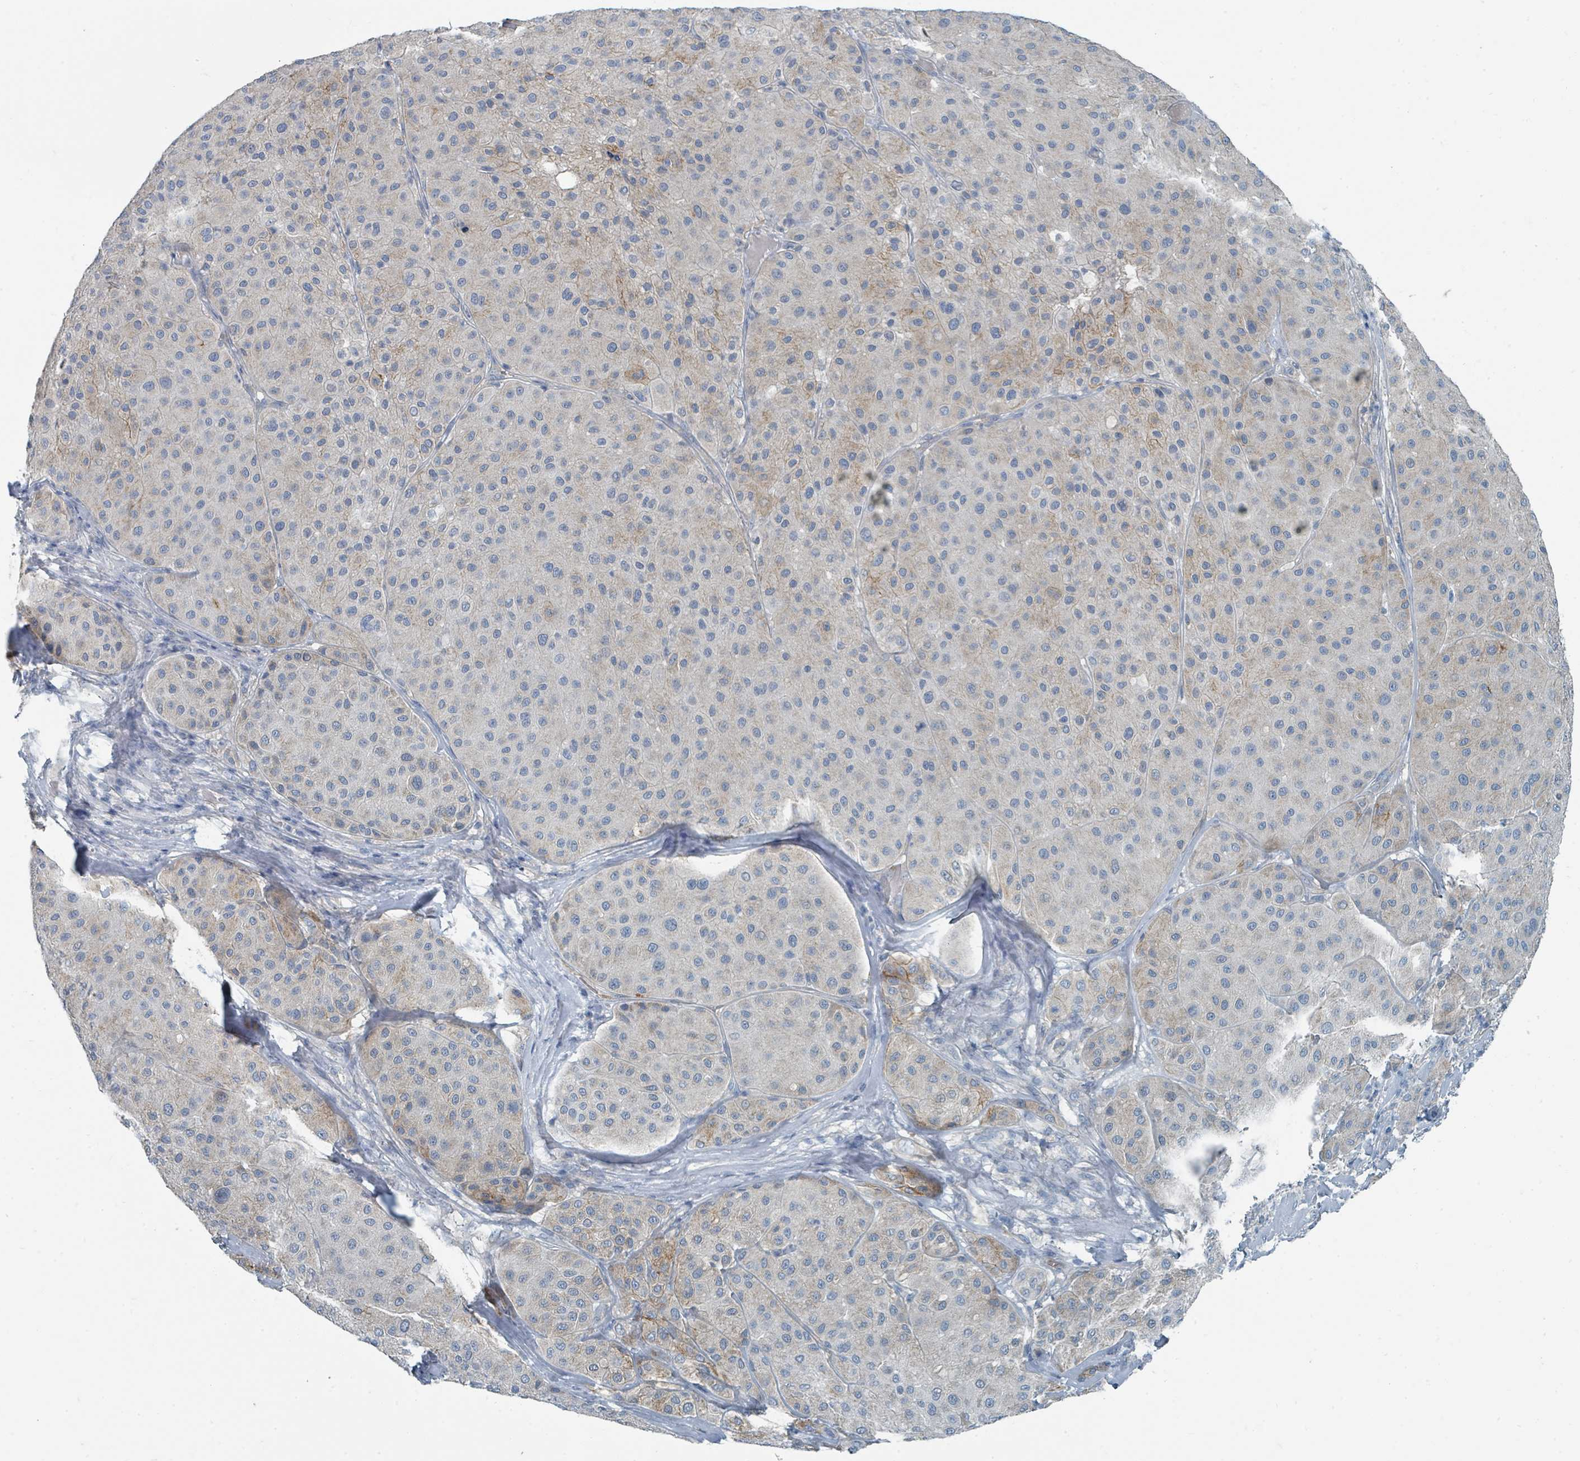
{"staining": {"intensity": "moderate", "quantity": "<25%", "location": "cytoplasmic/membranous"}, "tissue": "melanoma", "cell_type": "Tumor cells", "image_type": "cancer", "snomed": [{"axis": "morphology", "description": "Malignant melanoma, Metastatic site"}, {"axis": "topography", "description": "Smooth muscle"}], "caption": "Moderate cytoplasmic/membranous positivity for a protein is present in approximately <25% of tumor cells of melanoma using immunohistochemistry (IHC).", "gene": "RASA4", "patient": {"sex": "male", "age": 41}}